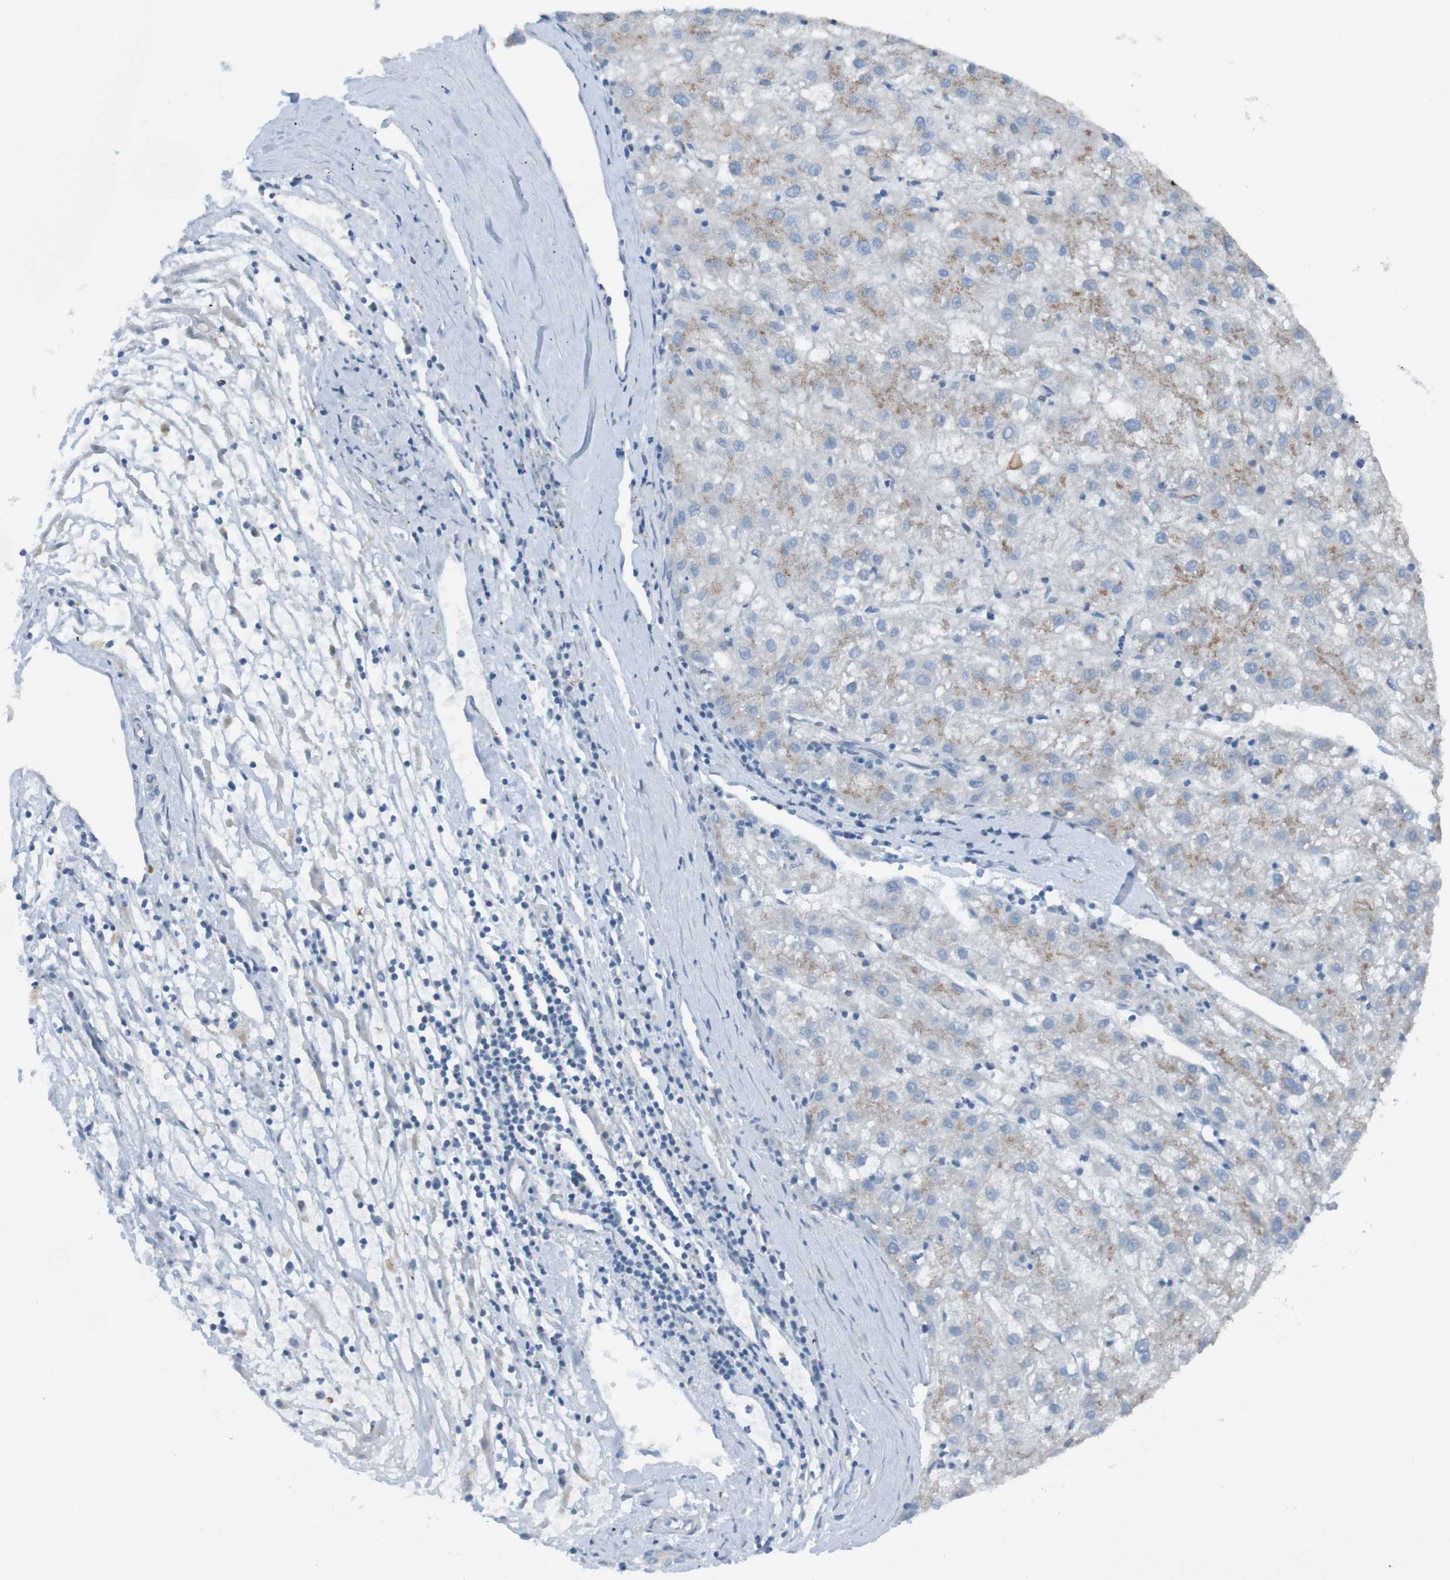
{"staining": {"intensity": "moderate", "quantity": "25%-75%", "location": "cytoplasmic/membranous"}, "tissue": "liver cancer", "cell_type": "Tumor cells", "image_type": "cancer", "snomed": [{"axis": "morphology", "description": "Carcinoma, Hepatocellular, NOS"}, {"axis": "topography", "description": "Liver"}], "caption": "Hepatocellular carcinoma (liver) was stained to show a protein in brown. There is medium levels of moderate cytoplasmic/membranous expression in about 25%-75% of tumor cells.", "gene": "MINAR1", "patient": {"sex": "male", "age": 72}}